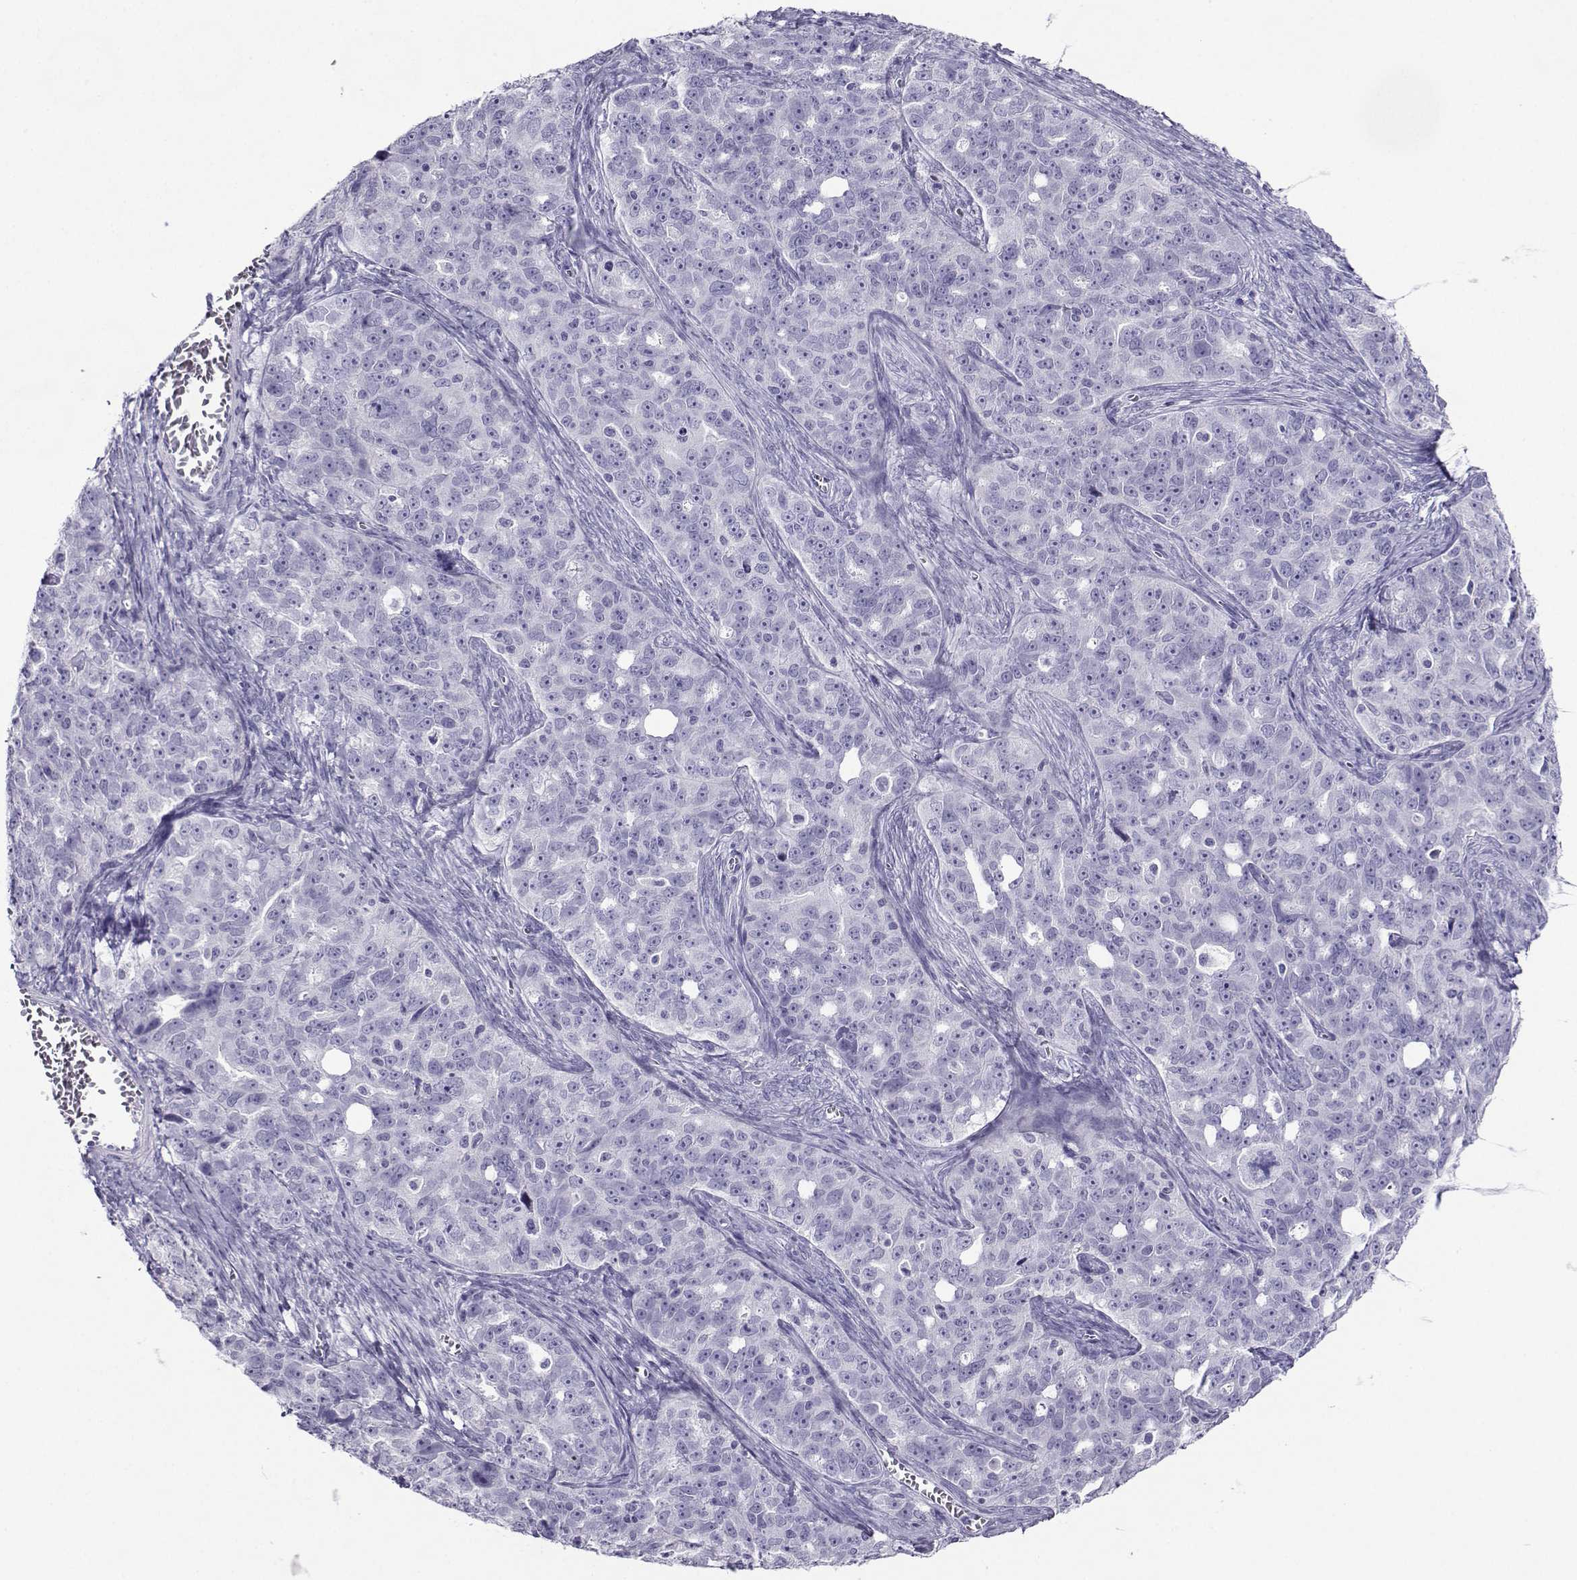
{"staining": {"intensity": "negative", "quantity": "none", "location": "none"}, "tissue": "ovarian cancer", "cell_type": "Tumor cells", "image_type": "cancer", "snomed": [{"axis": "morphology", "description": "Cystadenocarcinoma, serous, NOS"}, {"axis": "topography", "description": "Ovary"}], "caption": "DAB immunohistochemical staining of ovarian cancer (serous cystadenocarcinoma) displays no significant positivity in tumor cells.", "gene": "CRYBB1", "patient": {"sex": "female", "age": 51}}